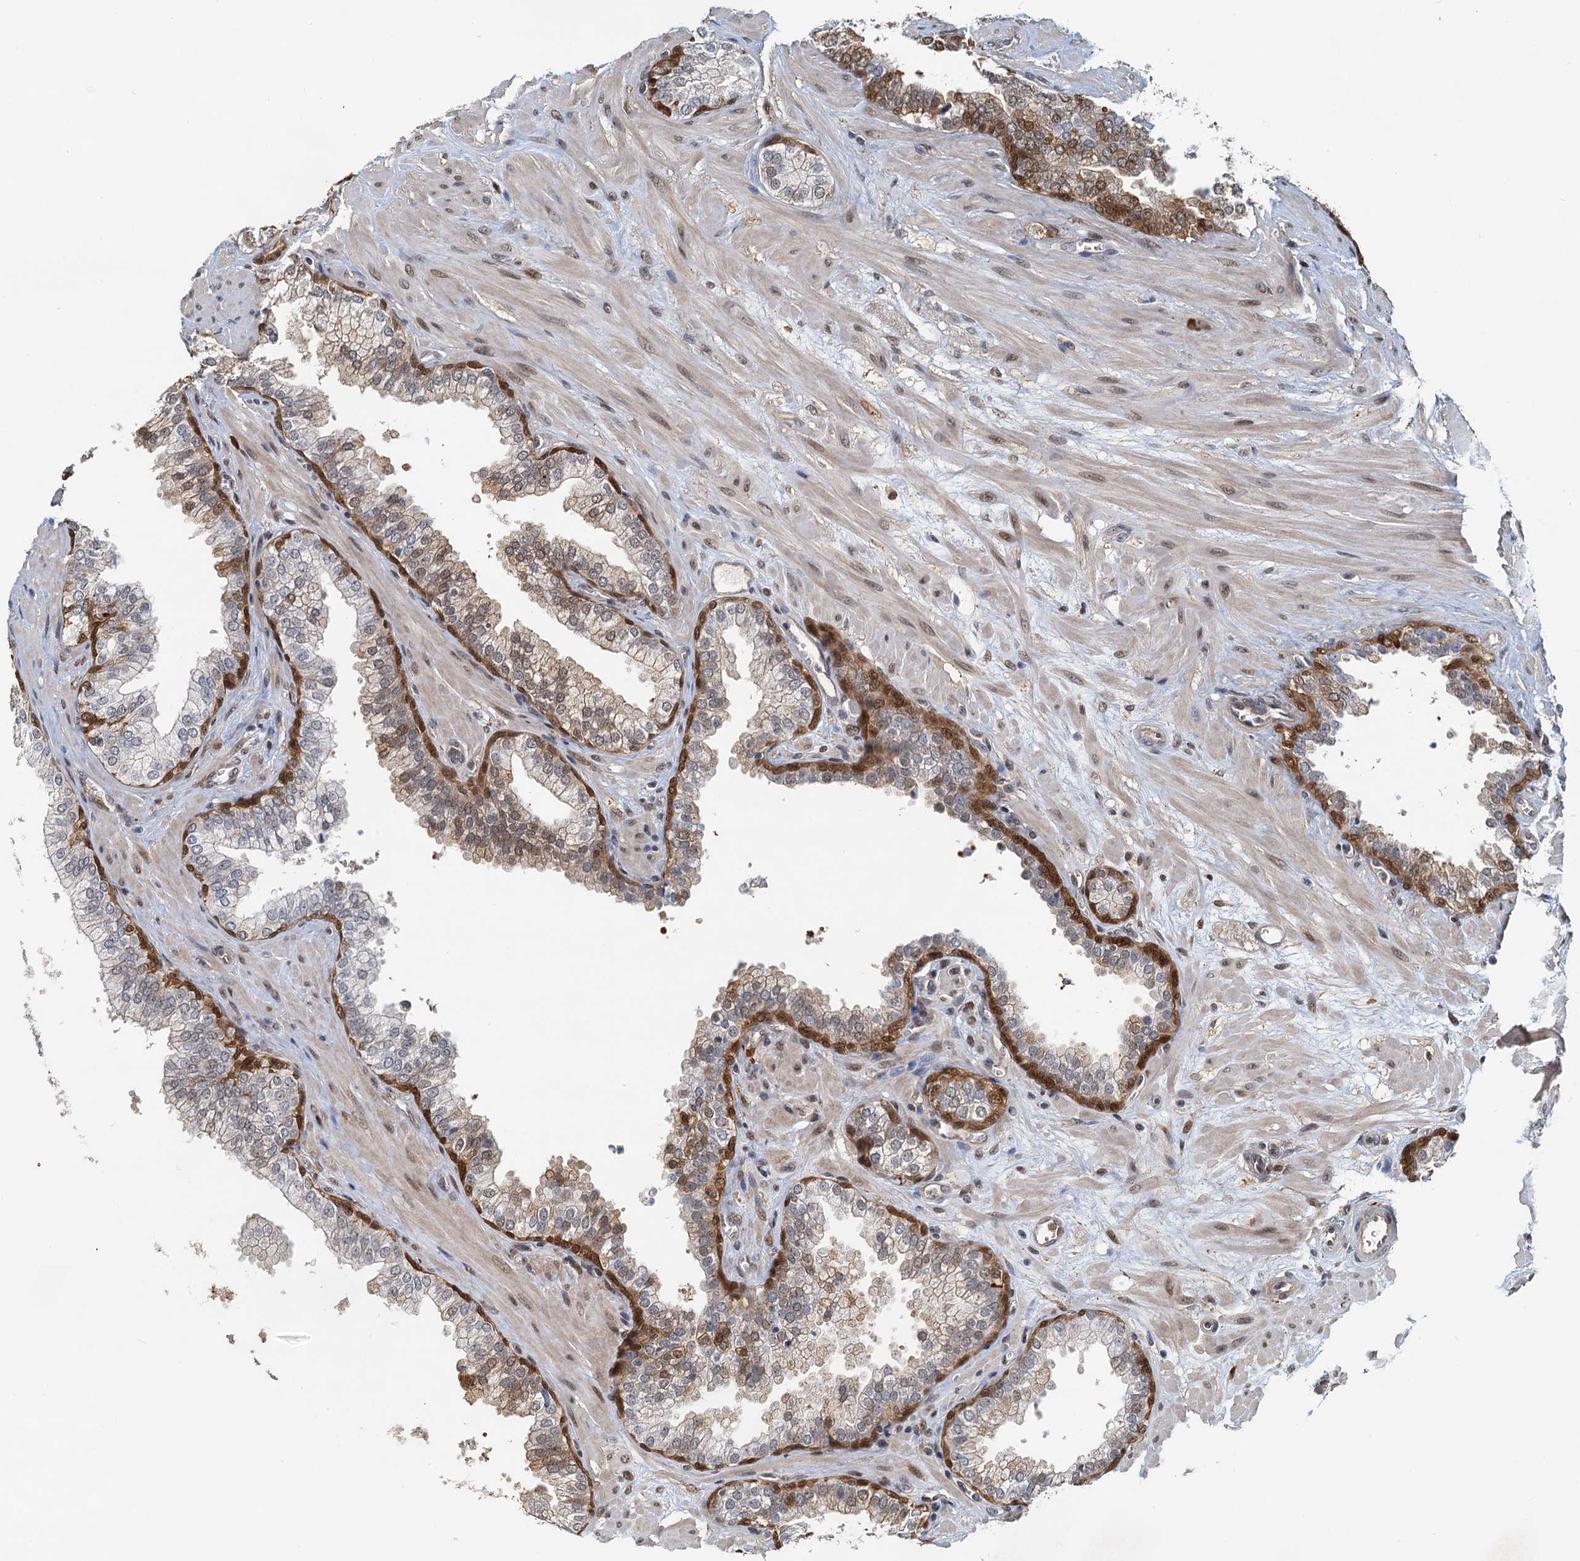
{"staining": {"intensity": "strong", "quantity": "25%-75%", "location": "cytoplasmic/membranous,nuclear"}, "tissue": "prostate", "cell_type": "Glandular cells", "image_type": "normal", "snomed": [{"axis": "morphology", "description": "Normal tissue, NOS"}, {"axis": "topography", "description": "Prostate"}], "caption": "Immunohistochemistry of normal human prostate displays high levels of strong cytoplasmic/membranous,nuclear positivity in about 25%-75% of glandular cells. (Brightfield microscopy of DAB IHC at high magnification).", "gene": "SPINDOC", "patient": {"sex": "male", "age": 60}}